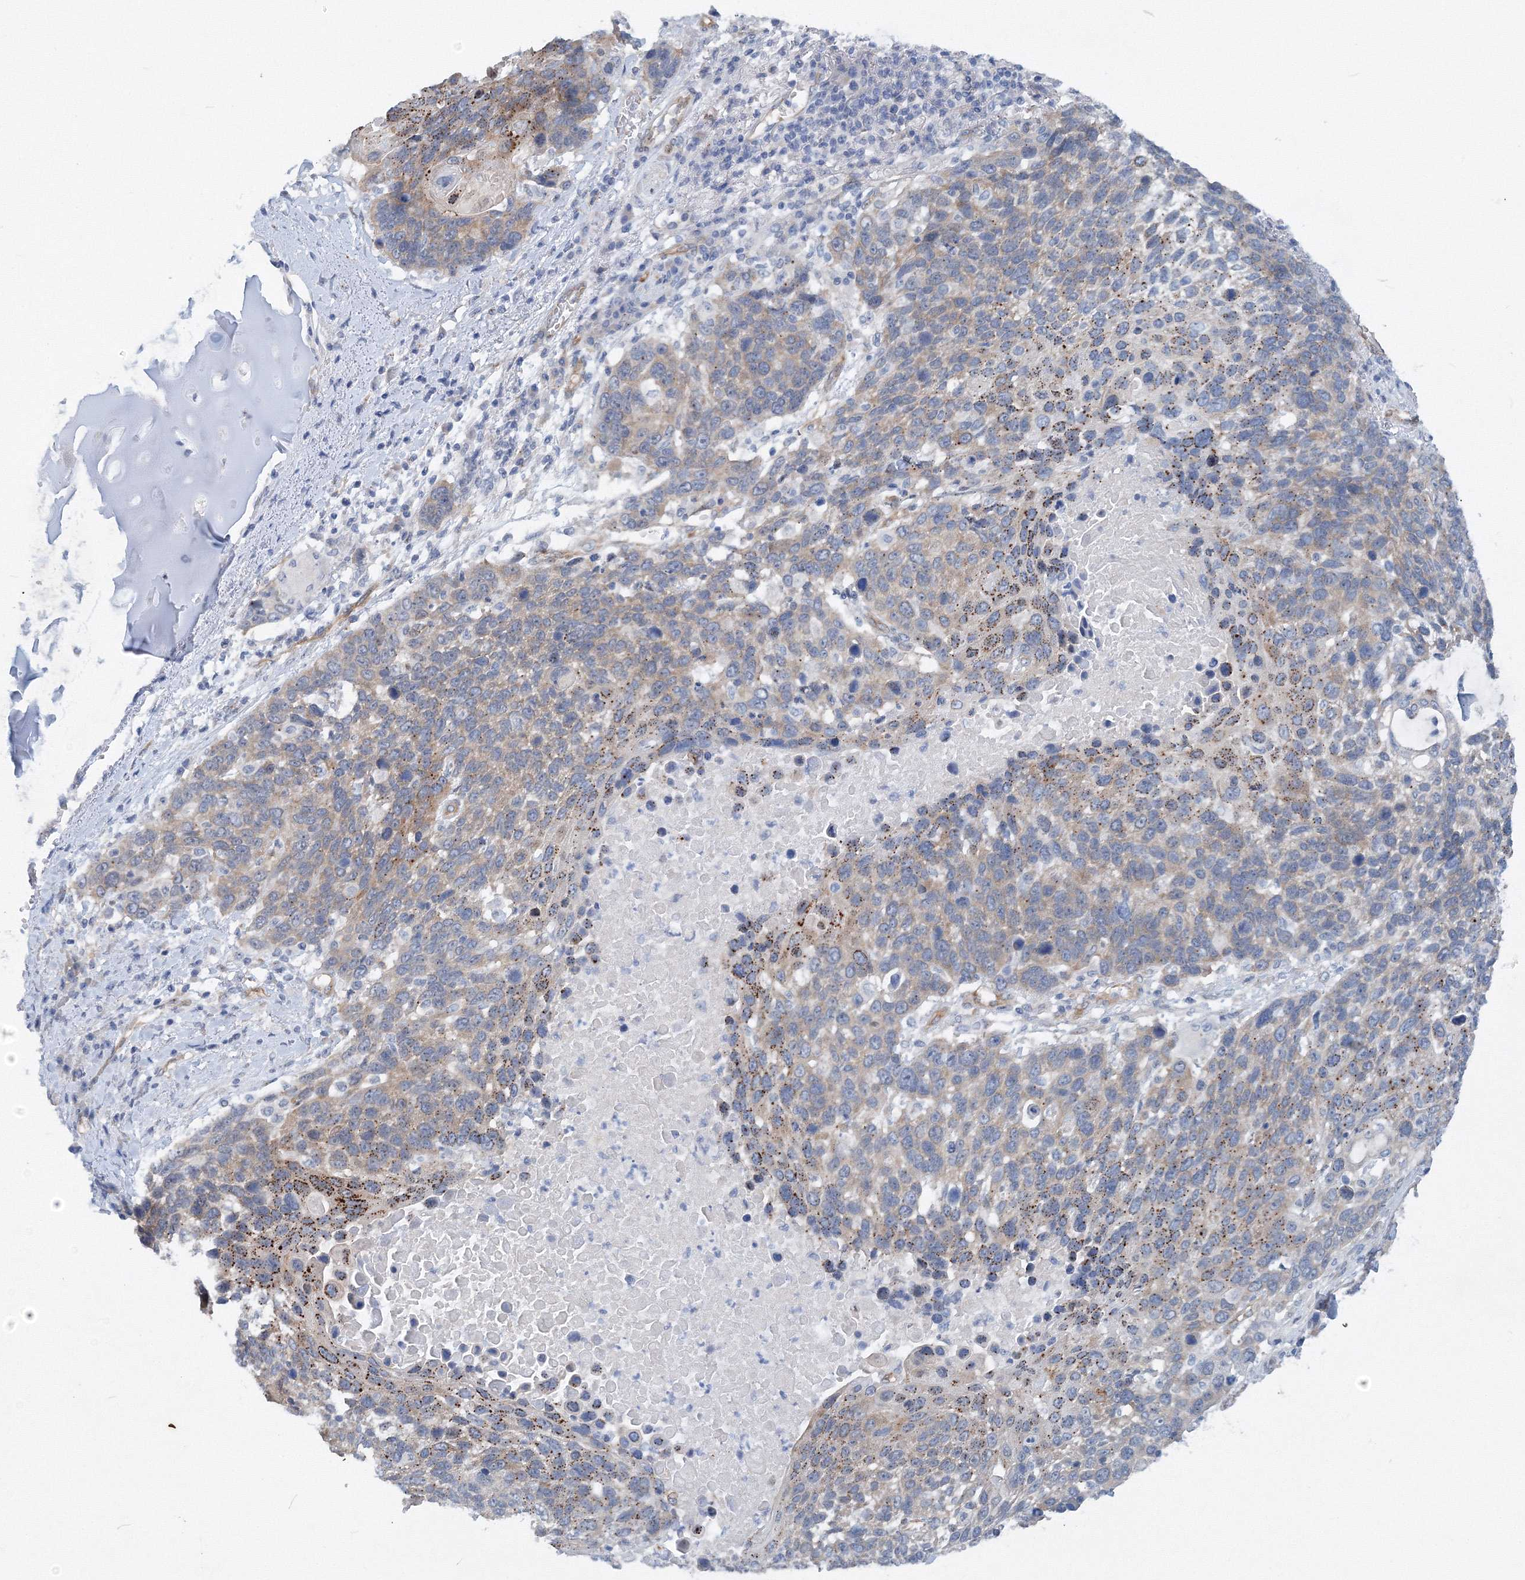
{"staining": {"intensity": "moderate", "quantity": "25%-75%", "location": "cytoplasmic/membranous"}, "tissue": "lung cancer", "cell_type": "Tumor cells", "image_type": "cancer", "snomed": [{"axis": "morphology", "description": "Squamous cell carcinoma, NOS"}, {"axis": "topography", "description": "Lung"}], "caption": "This is an image of IHC staining of lung cancer, which shows moderate staining in the cytoplasmic/membranous of tumor cells.", "gene": "TANC1", "patient": {"sex": "male", "age": 66}}